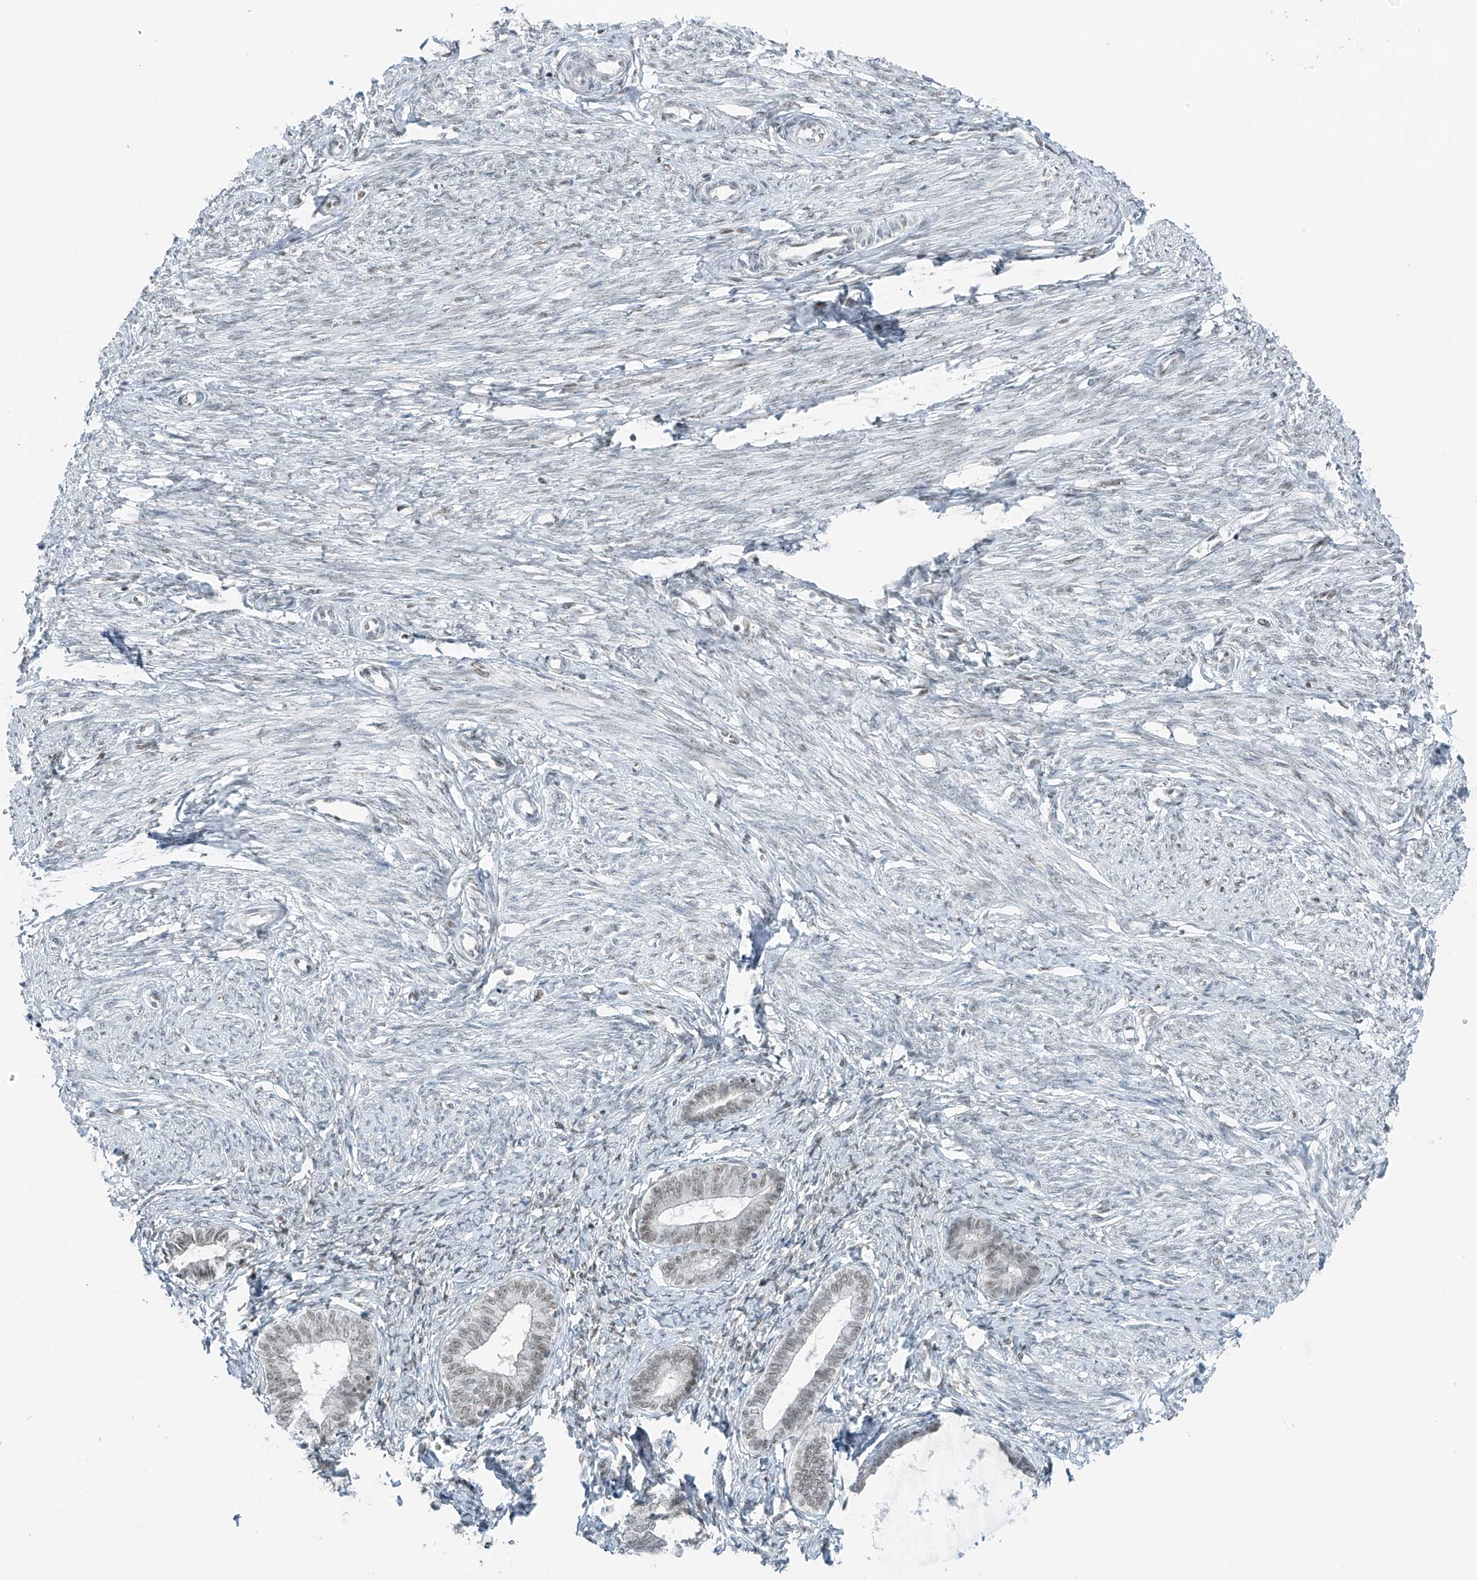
{"staining": {"intensity": "moderate", "quantity": "<25%", "location": "nuclear"}, "tissue": "endometrium", "cell_type": "Cells in endometrial stroma", "image_type": "normal", "snomed": [{"axis": "morphology", "description": "Normal tissue, NOS"}, {"axis": "topography", "description": "Endometrium"}], "caption": "Endometrium stained with a brown dye shows moderate nuclear positive staining in about <25% of cells in endometrial stroma.", "gene": "WRNIP1", "patient": {"sex": "female", "age": 72}}